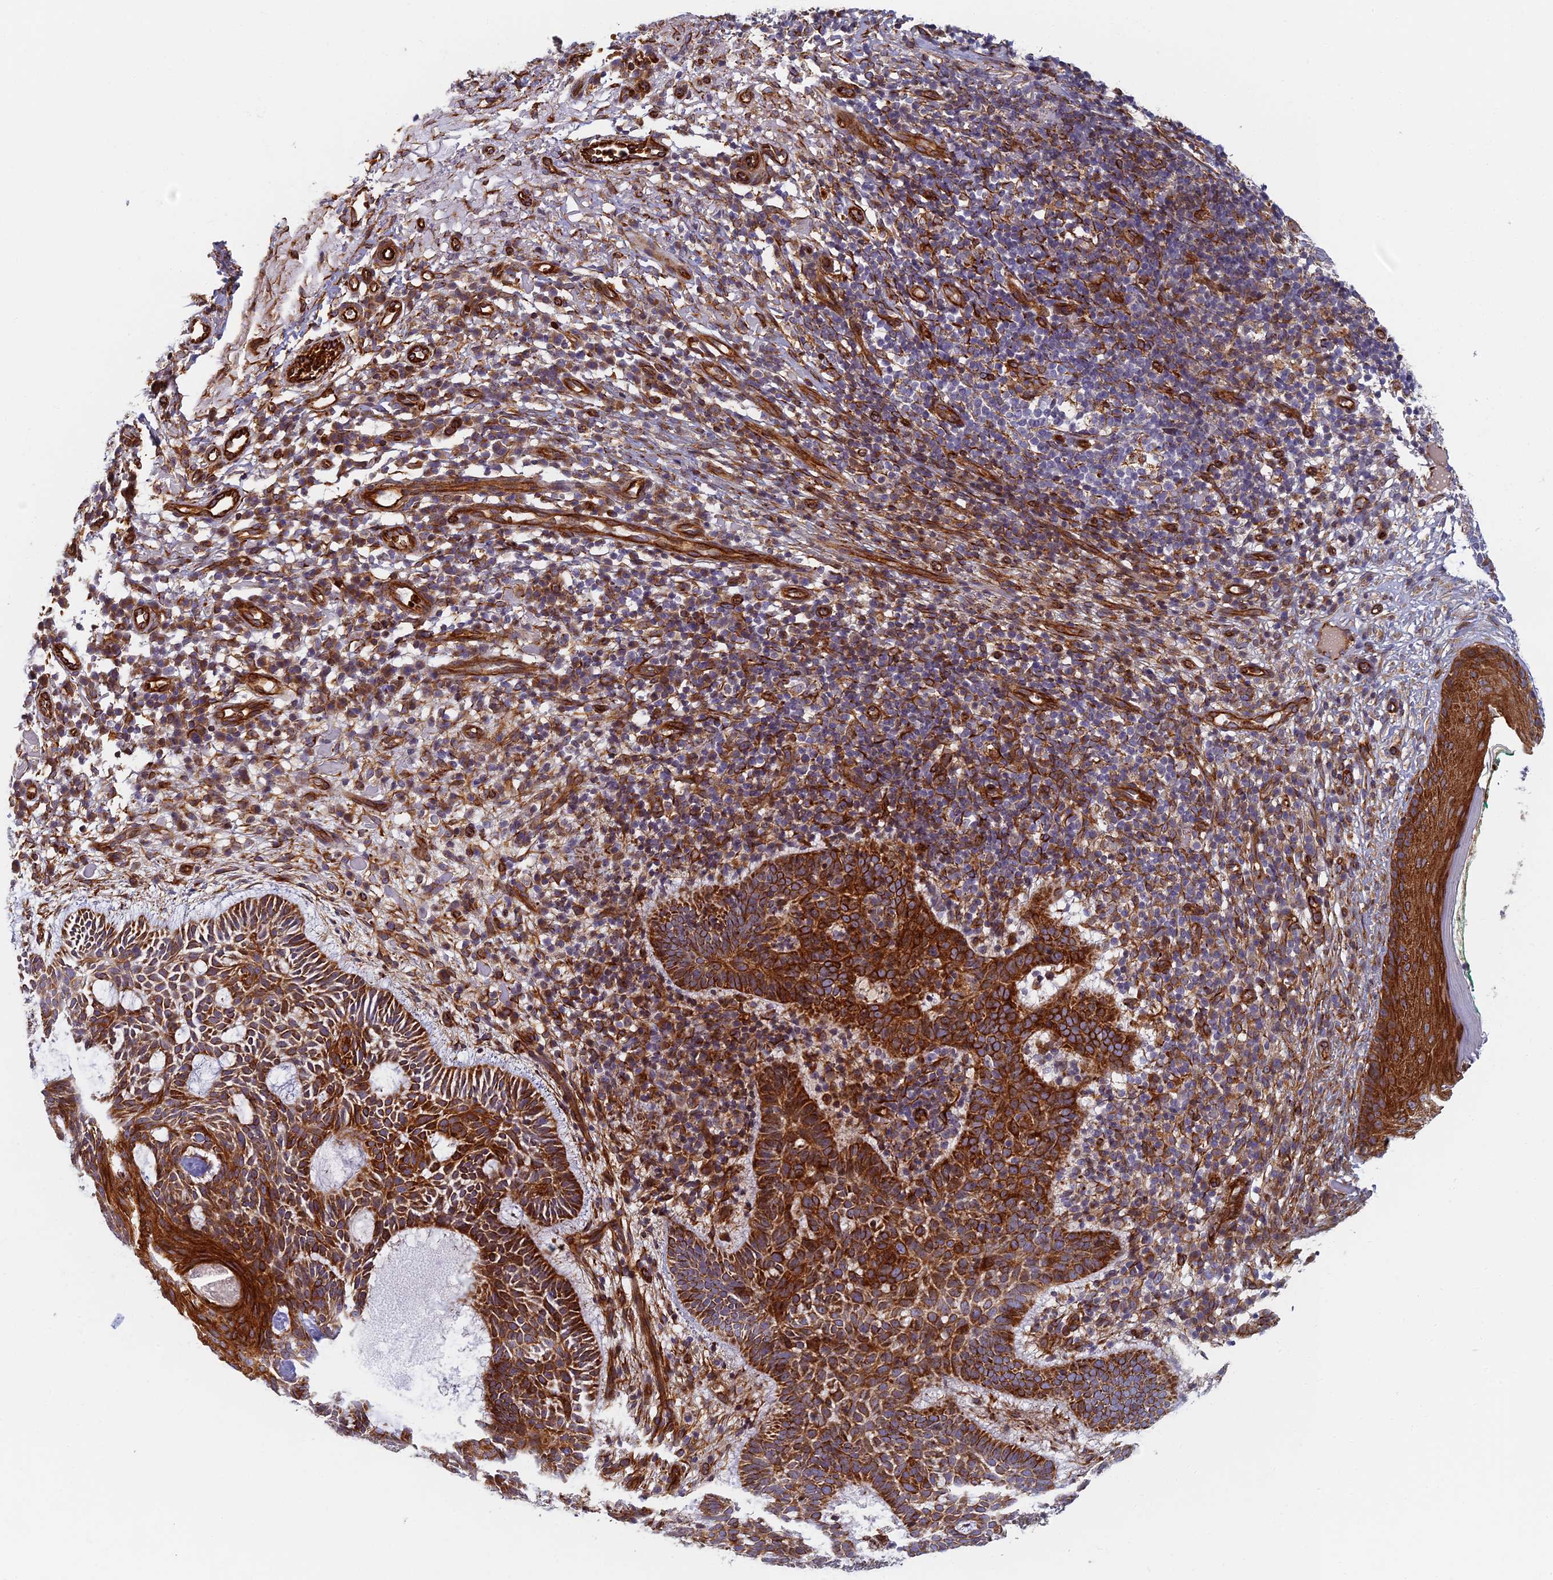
{"staining": {"intensity": "strong", "quantity": ">75%", "location": "cytoplasmic/membranous"}, "tissue": "skin cancer", "cell_type": "Tumor cells", "image_type": "cancer", "snomed": [{"axis": "morphology", "description": "Basal cell carcinoma"}, {"axis": "topography", "description": "Skin"}], "caption": "An immunohistochemistry (IHC) histopathology image of neoplastic tissue is shown. Protein staining in brown labels strong cytoplasmic/membranous positivity in basal cell carcinoma (skin) within tumor cells.", "gene": "ABCB10", "patient": {"sex": "male", "age": 85}}